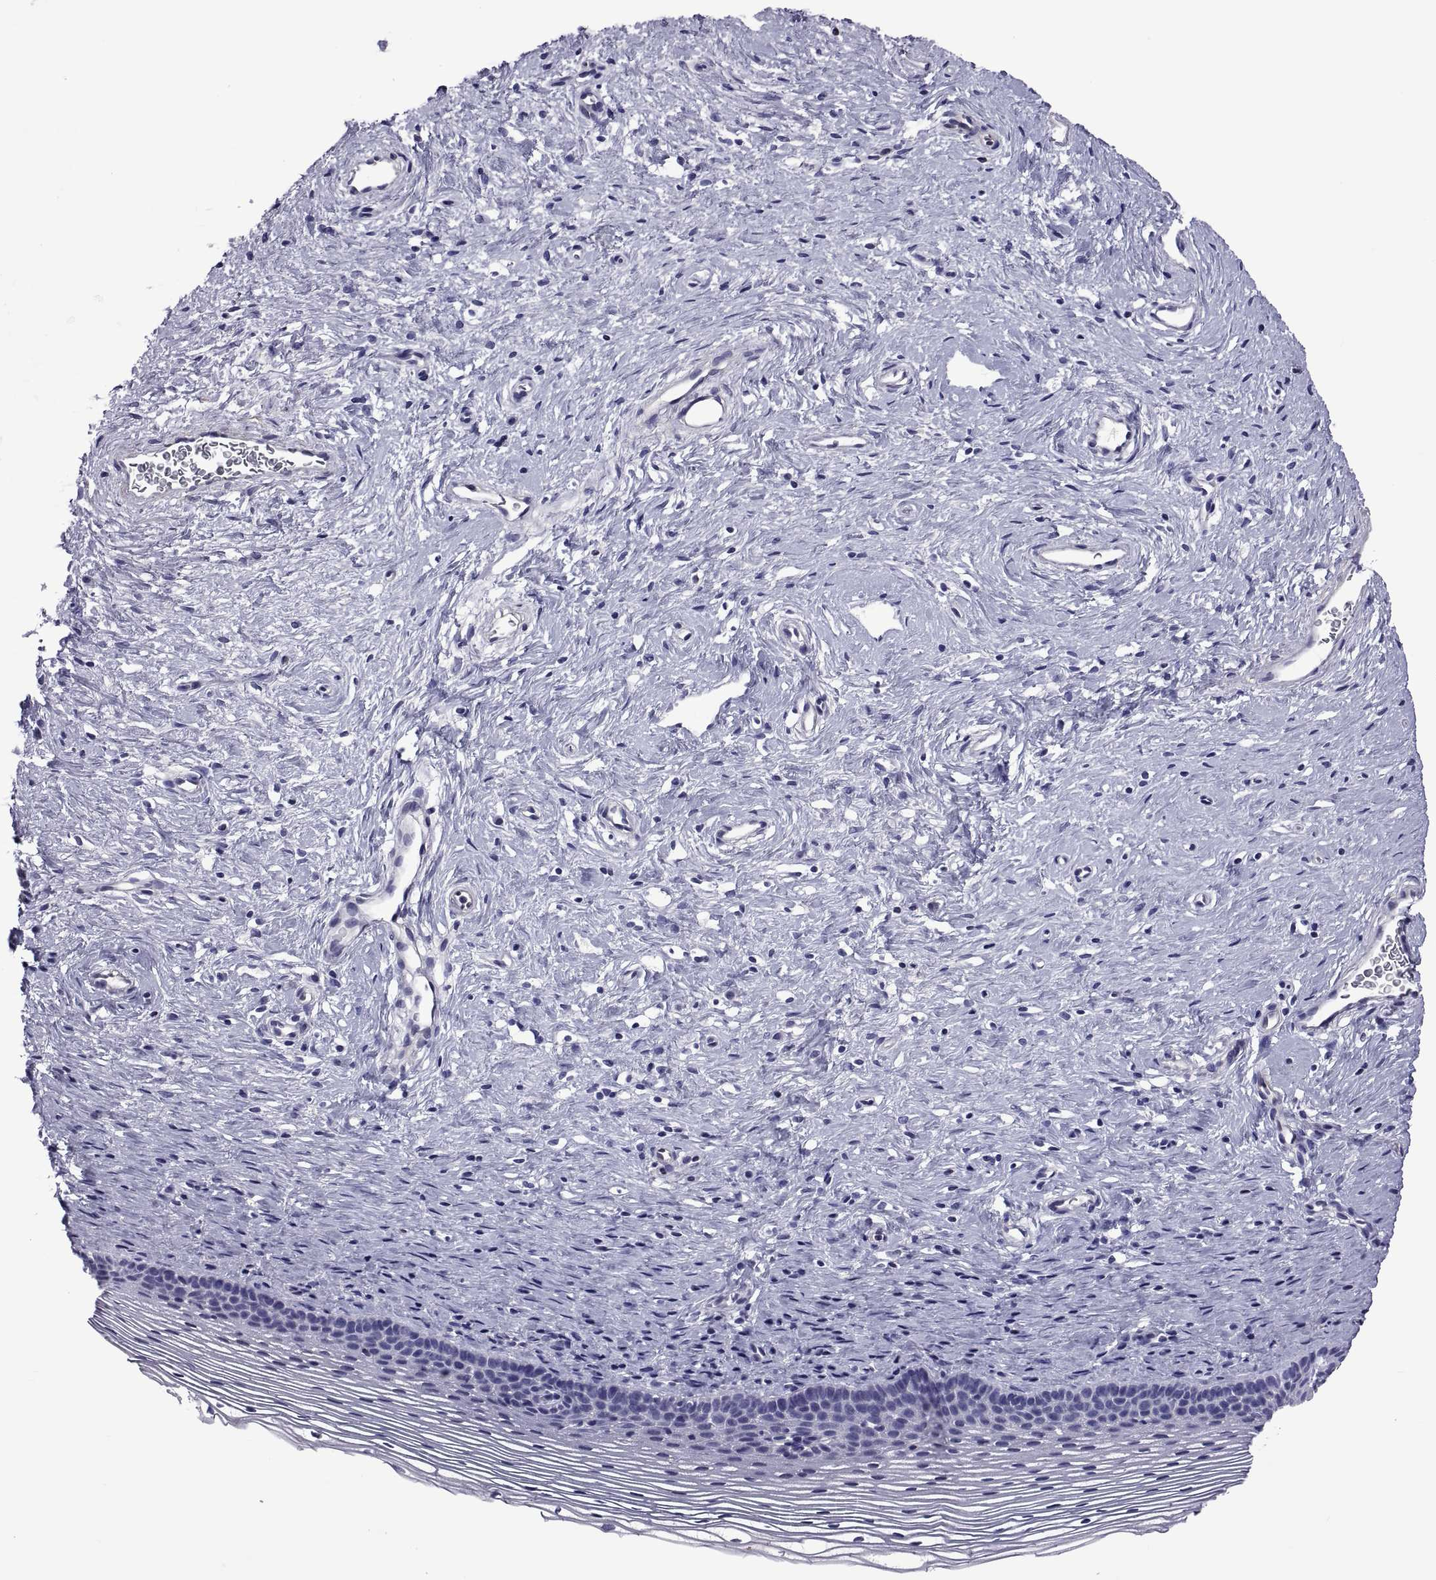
{"staining": {"intensity": "negative", "quantity": "none", "location": "none"}, "tissue": "cervix", "cell_type": "Glandular cells", "image_type": "normal", "snomed": [{"axis": "morphology", "description": "Normal tissue, NOS"}, {"axis": "topography", "description": "Cervix"}], "caption": "This is a photomicrograph of immunohistochemistry (IHC) staining of unremarkable cervix, which shows no expression in glandular cells. Nuclei are stained in blue.", "gene": "LCN9", "patient": {"sex": "female", "age": 39}}